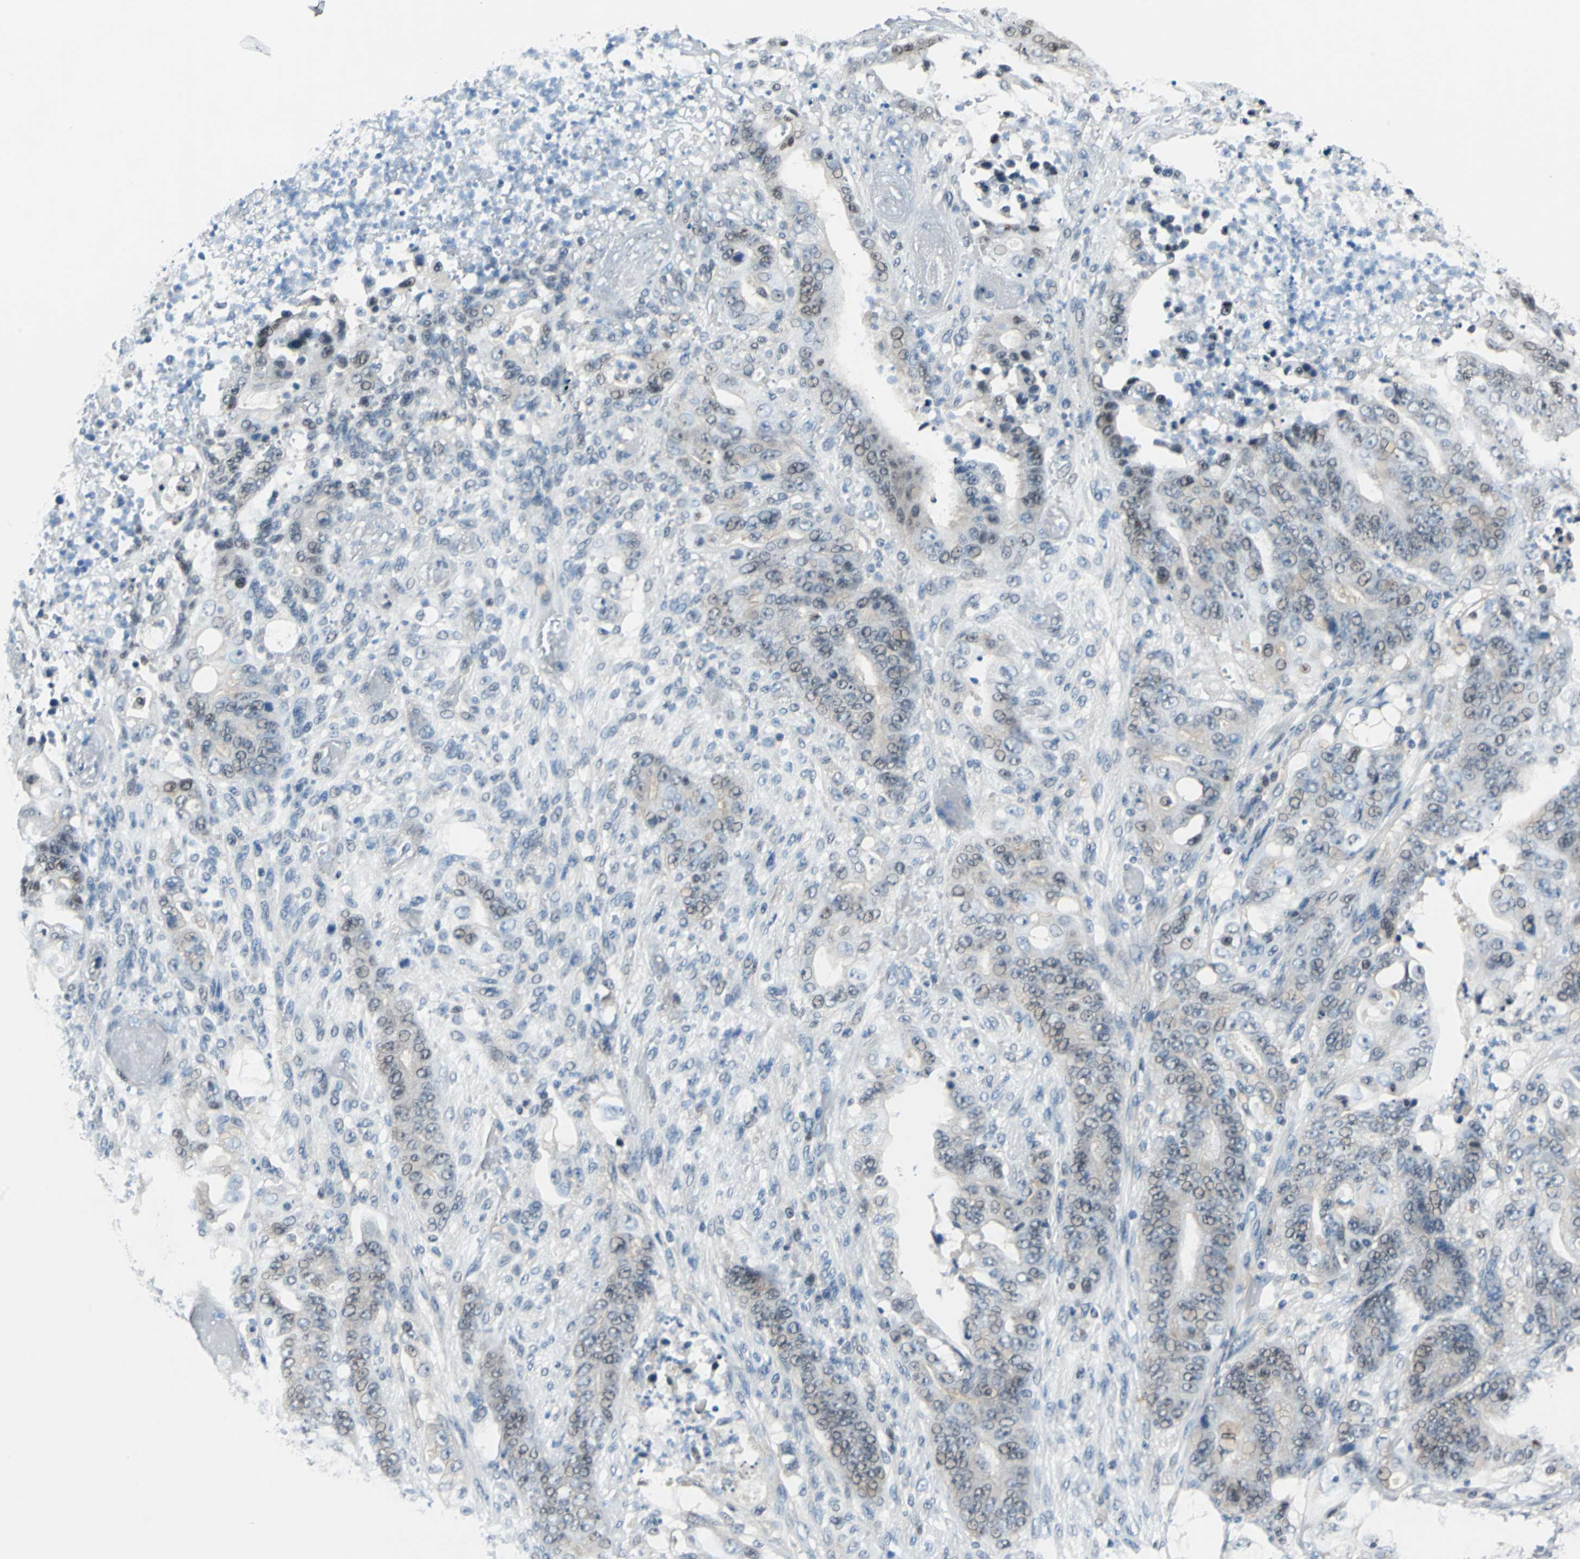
{"staining": {"intensity": "weak", "quantity": "<25%", "location": "cytoplasmic/membranous"}, "tissue": "stomach cancer", "cell_type": "Tumor cells", "image_type": "cancer", "snomed": [{"axis": "morphology", "description": "Adenocarcinoma, NOS"}, {"axis": "topography", "description": "Stomach"}], "caption": "DAB (3,3'-diaminobenzidine) immunohistochemical staining of human stomach cancer reveals no significant staining in tumor cells.", "gene": "POLR3K", "patient": {"sex": "female", "age": 73}}